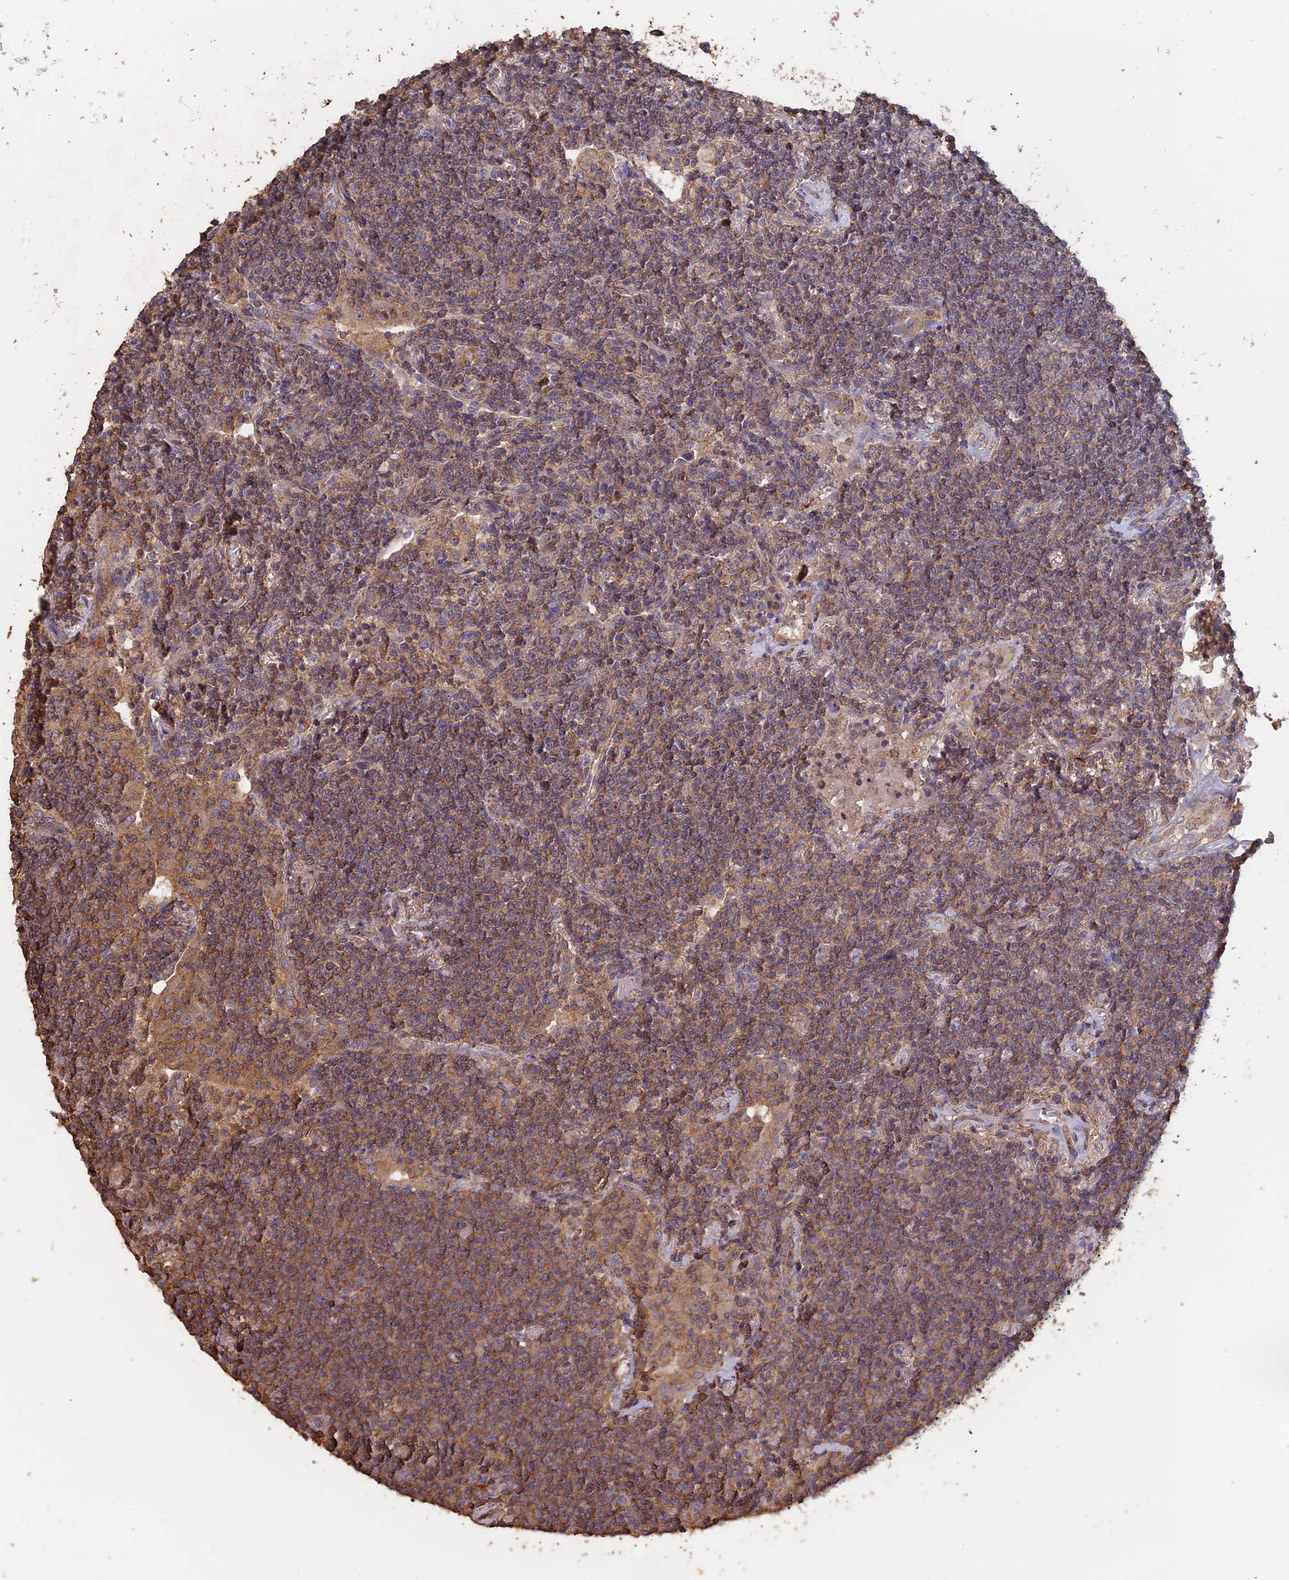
{"staining": {"intensity": "moderate", "quantity": ">75%", "location": "cytoplasmic/membranous"}, "tissue": "lymphoma", "cell_type": "Tumor cells", "image_type": "cancer", "snomed": [{"axis": "morphology", "description": "Malignant lymphoma, non-Hodgkin's type, Low grade"}, {"axis": "topography", "description": "Lung"}], "caption": "Low-grade malignant lymphoma, non-Hodgkin's type tissue displays moderate cytoplasmic/membranous staining in about >75% of tumor cells, visualized by immunohistochemistry.", "gene": "PIGQ", "patient": {"sex": "female", "age": 71}}